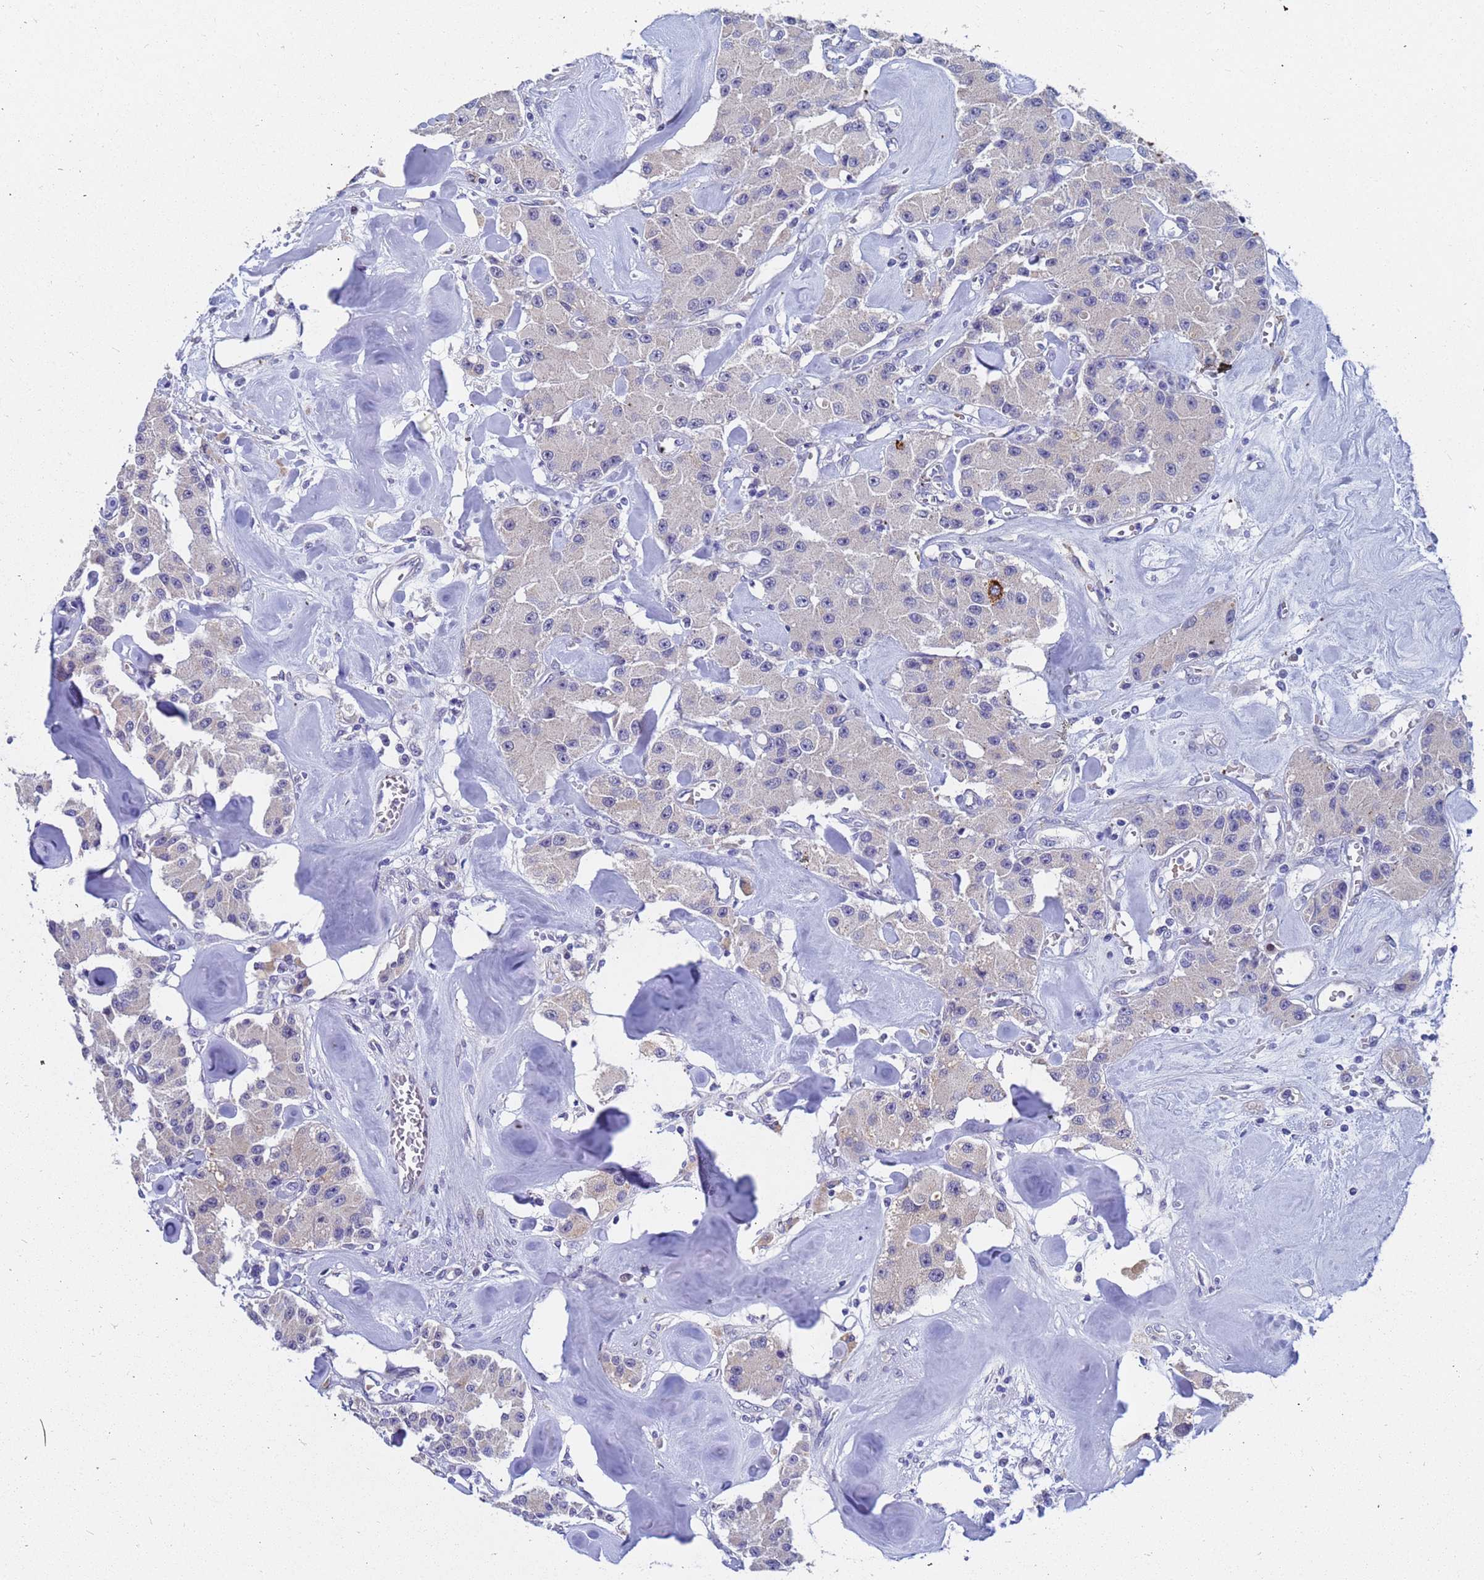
{"staining": {"intensity": "negative", "quantity": "none", "location": "none"}, "tissue": "carcinoid", "cell_type": "Tumor cells", "image_type": "cancer", "snomed": [{"axis": "morphology", "description": "Carcinoid, malignant, NOS"}, {"axis": "topography", "description": "Pancreas"}], "caption": "Immunohistochemical staining of human malignant carcinoid shows no significant staining in tumor cells.", "gene": "IHO1", "patient": {"sex": "male", "age": 41}}